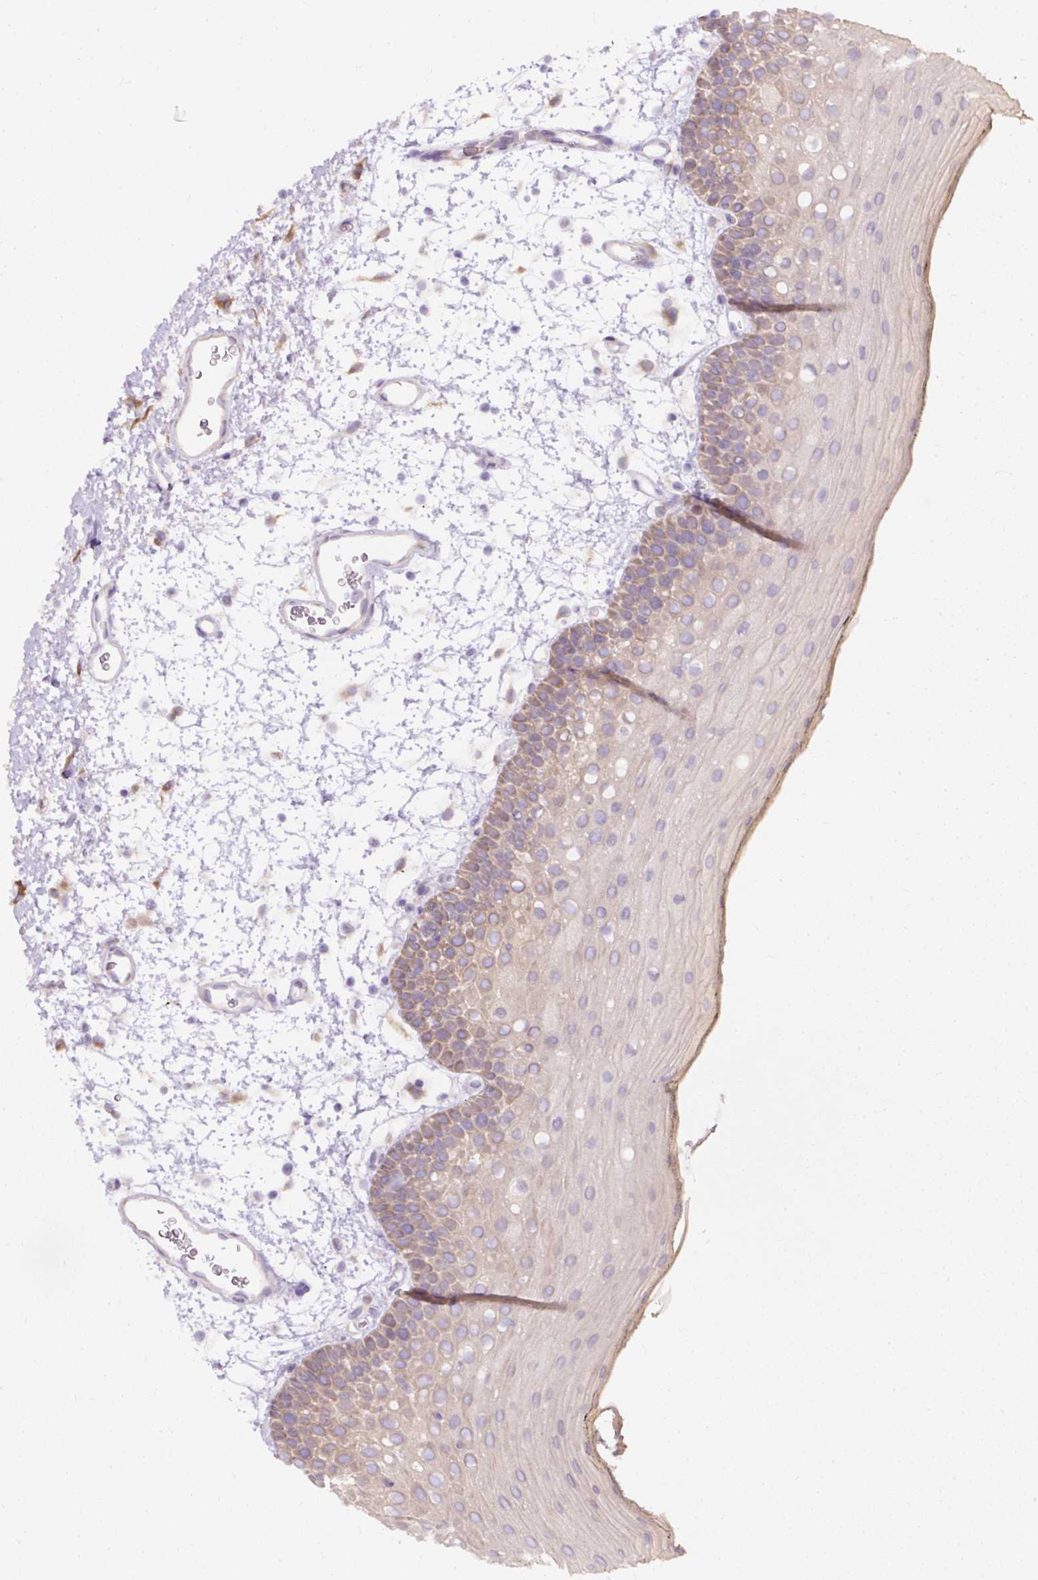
{"staining": {"intensity": "weak", "quantity": "25%-75%", "location": "cytoplasmic/membranous"}, "tissue": "oral mucosa", "cell_type": "Squamous epithelial cells", "image_type": "normal", "snomed": [{"axis": "morphology", "description": "Normal tissue, NOS"}, {"axis": "topography", "description": "Oral tissue"}, {"axis": "topography", "description": "Tounge, NOS"}], "caption": "A high-resolution micrograph shows IHC staining of unremarkable oral mucosa, which exhibits weak cytoplasmic/membranous staining in about 25%-75% of squamous epithelial cells.", "gene": "FAM149A", "patient": {"sex": "female", "age": 81}}